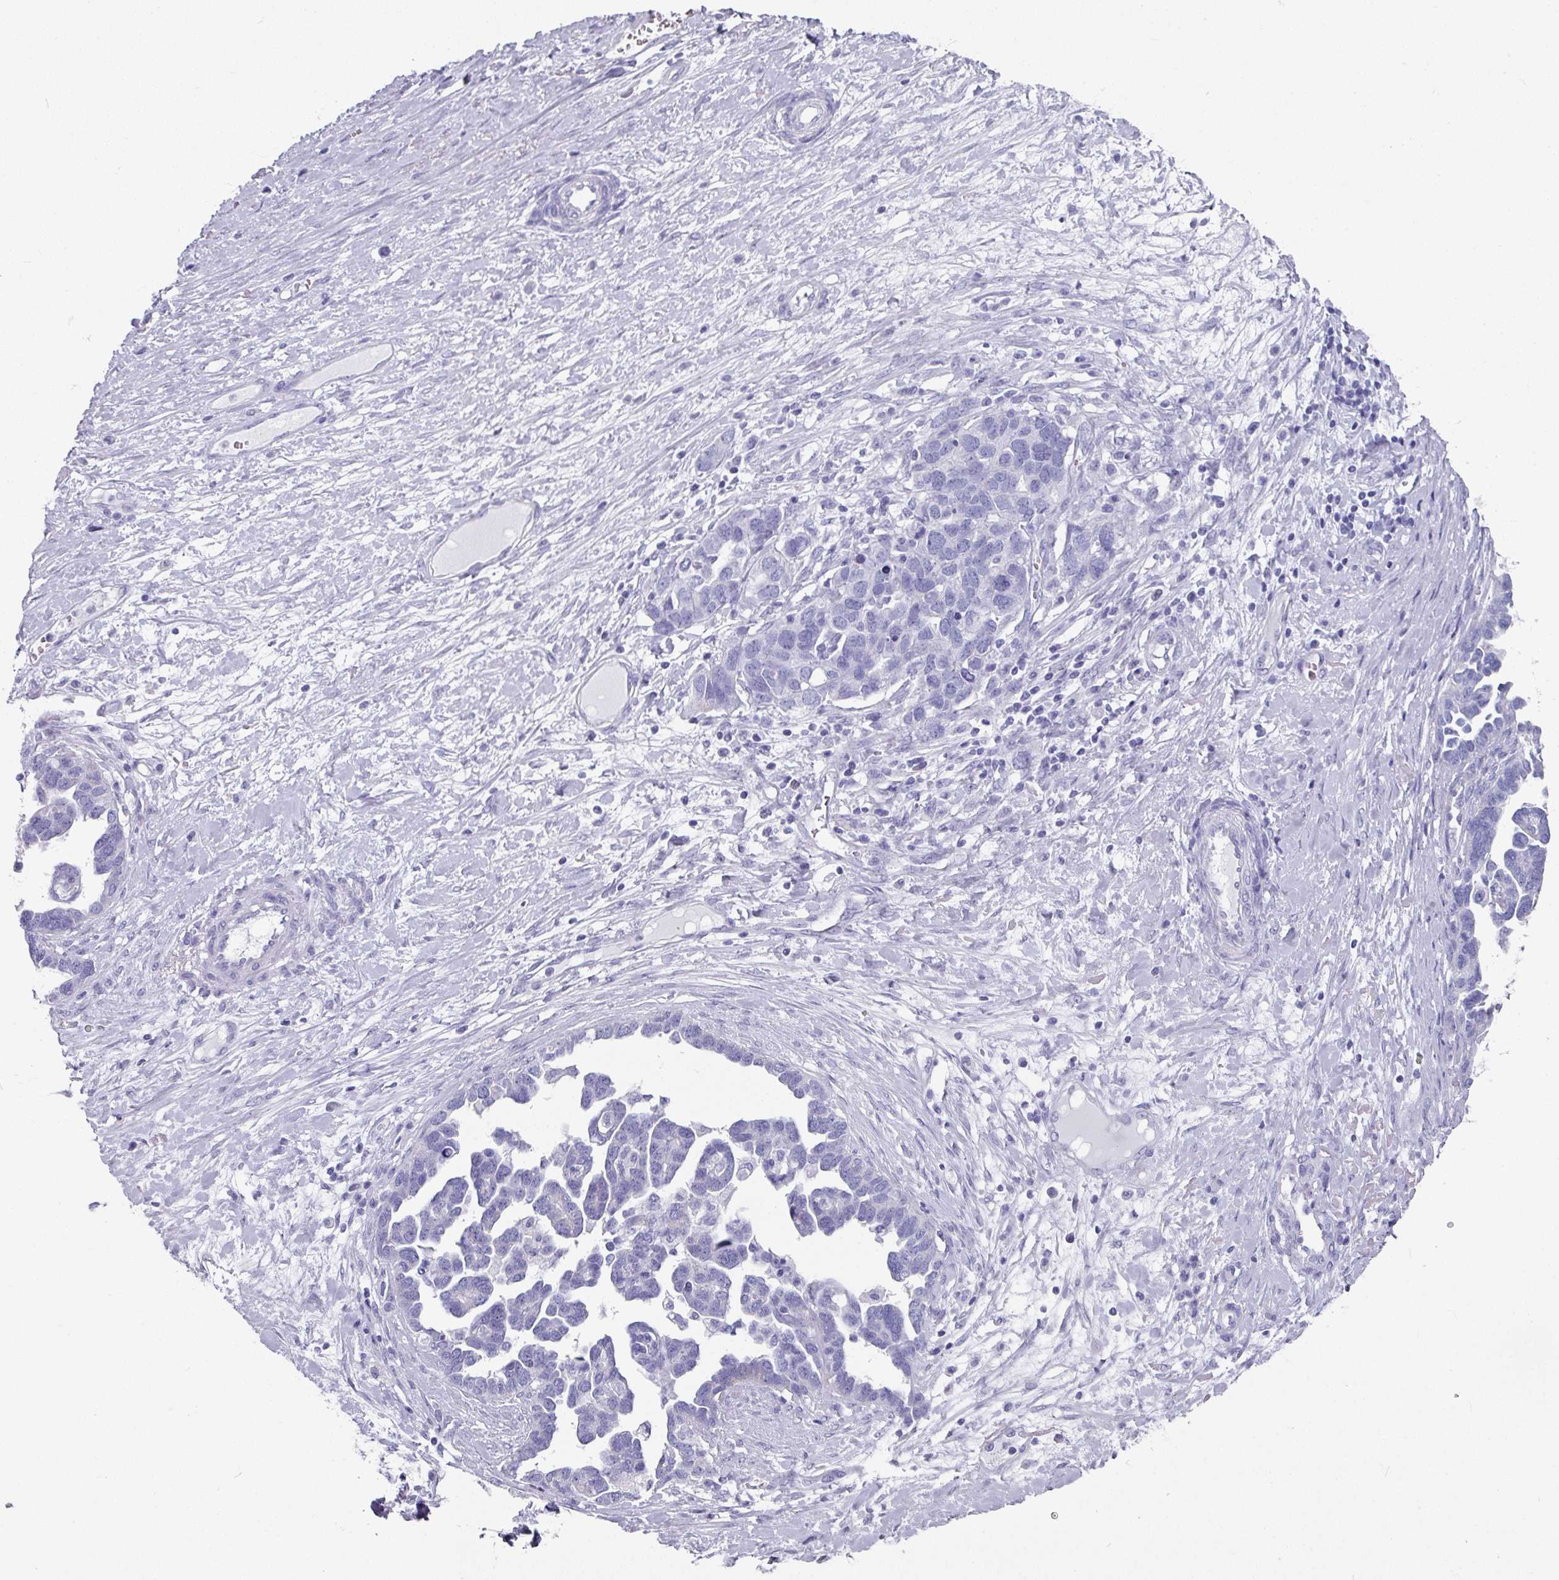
{"staining": {"intensity": "negative", "quantity": "none", "location": "none"}, "tissue": "ovarian cancer", "cell_type": "Tumor cells", "image_type": "cancer", "snomed": [{"axis": "morphology", "description": "Cystadenocarcinoma, serous, NOS"}, {"axis": "topography", "description": "Ovary"}], "caption": "A histopathology image of ovarian cancer stained for a protein shows no brown staining in tumor cells.", "gene": "SETBP1", "patient": {"sex": "female", "age": 54}}